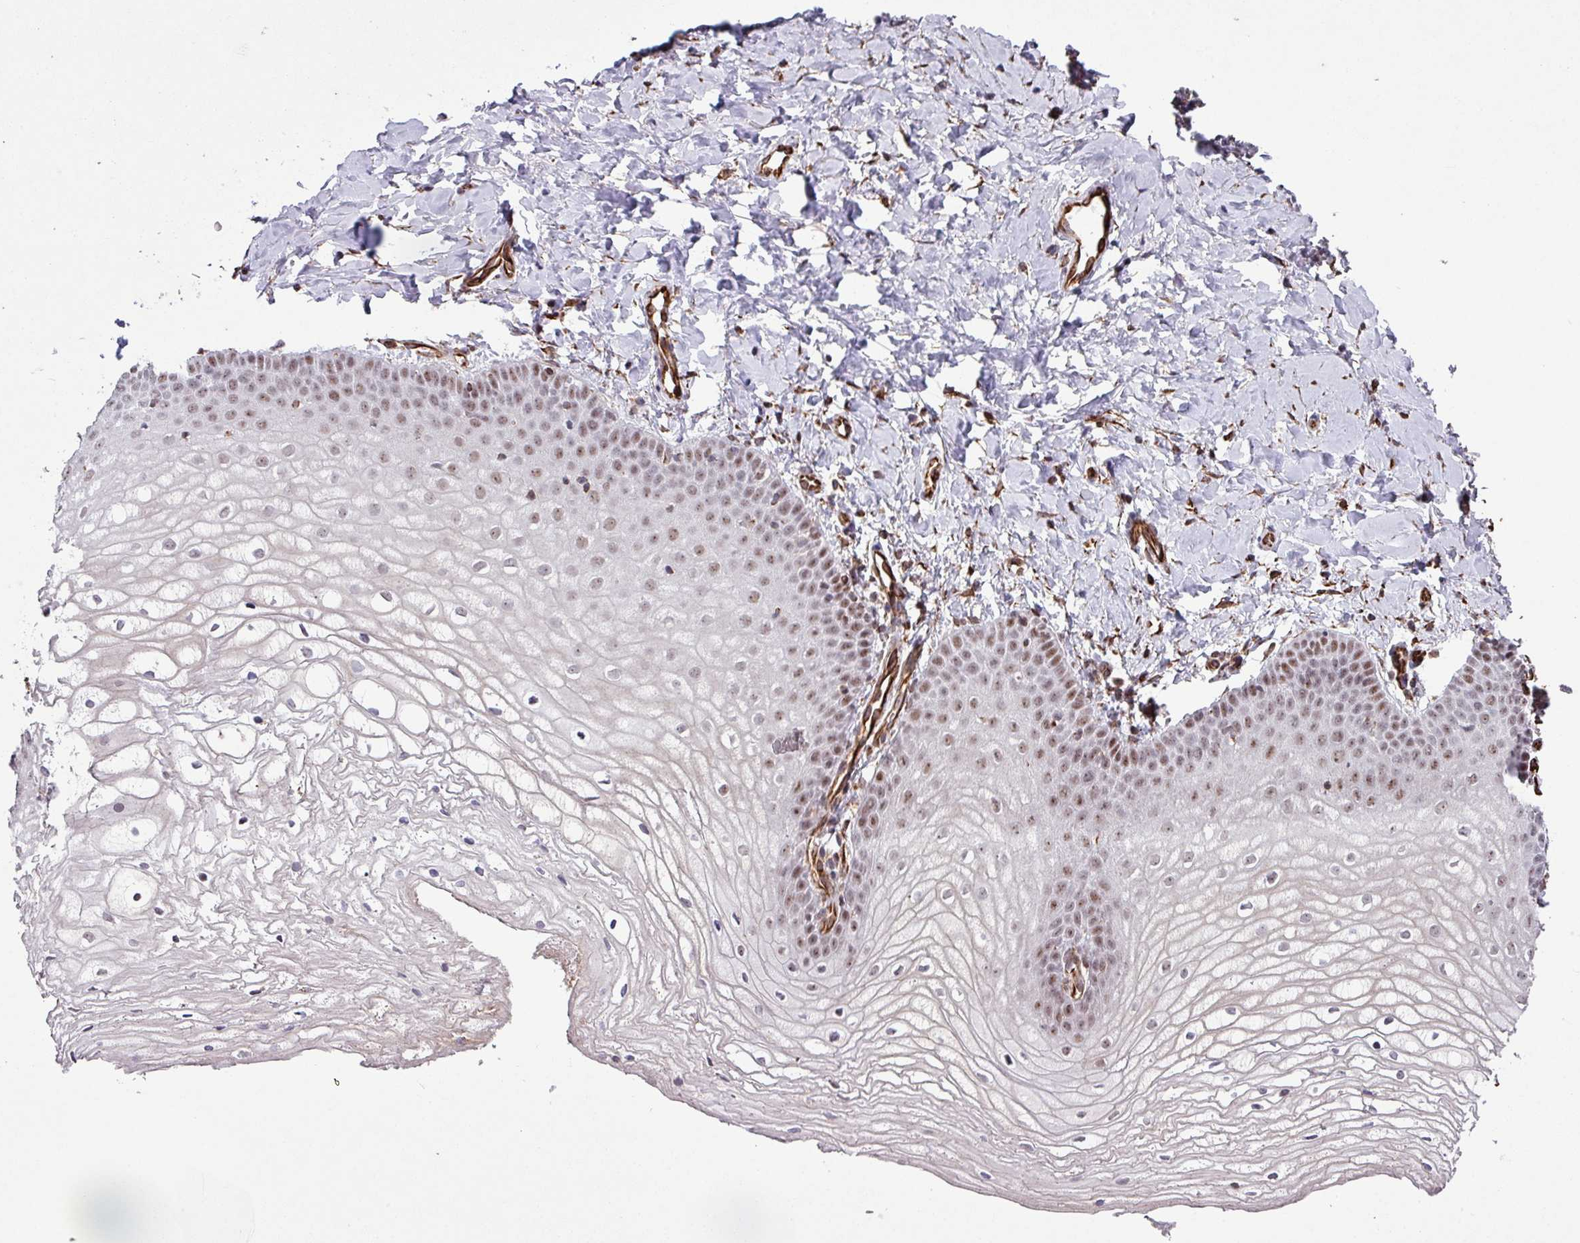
{"staining": {"intensity": "moderate", "quantity": "25%-75%", "location": "nuclear"}, "tissue": "vagina", "cell_type": "Squamous epithelial cells", "image_type": "normal", "snomed": [{"axis": "morphology", "description": "Normal tissue, NOS"}, {"axis": "topography", "description": "Vagina"}], "caption": "Immunohistochemical staining of unremarkable vagina demonstrates 25%-75% levels of moderate nuclear protein expression in about 25%-75% of squamous epithelial cells.", "gene": "CHD3", "patient": {"sex": "female", "age": 68}}